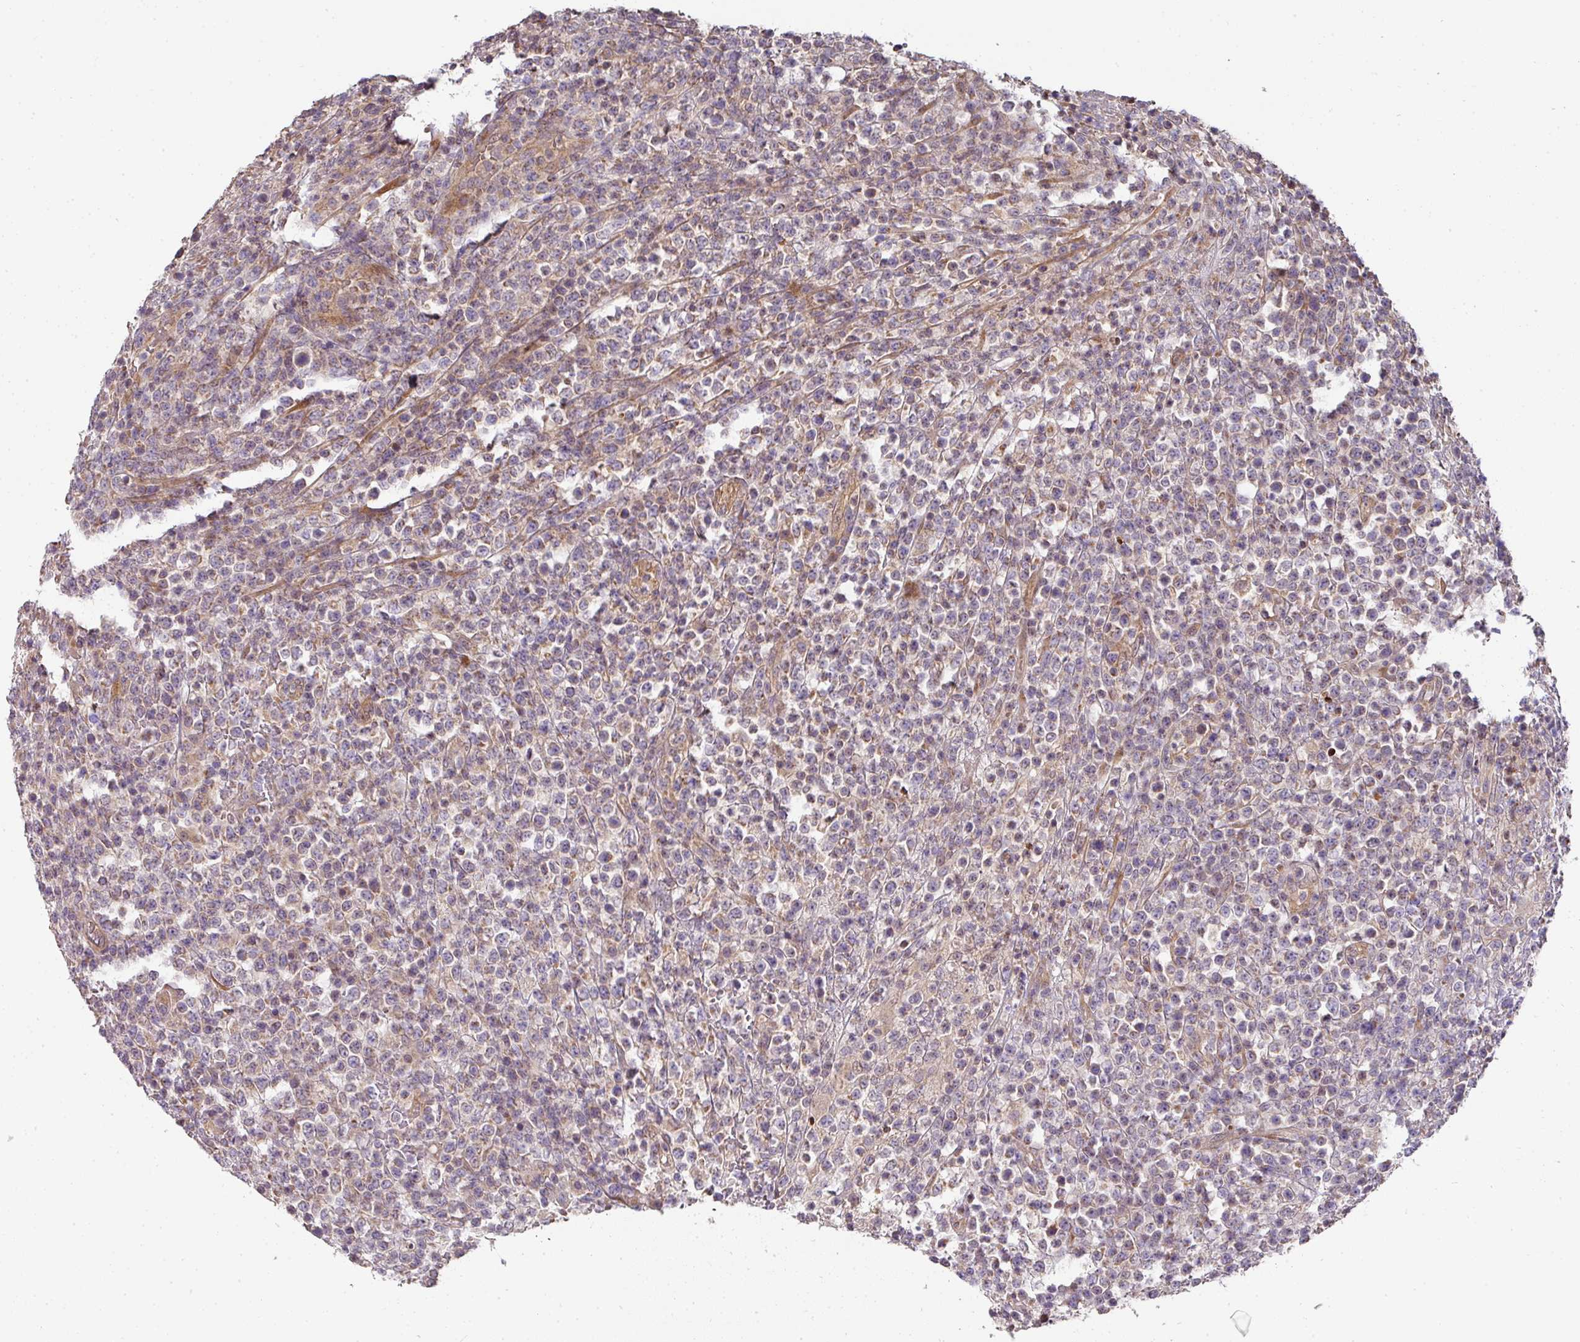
{"staining": {"intensity": "weak", "quantity": "25%-75%", "location": "cytoplasmic/membranous"}, "tissue": "lymphoma", "cell_type": "Tumor cells", "image_type": "cancer", "snomed": [{"axis": "morphology", "description": "Malignant lymphoma, non-Hodgkin's type, High grade"}, {"axis": "topography", "description": "Colon"}], "caption": "IHC (DAB) staining of human malignant lymphoma, non-Hodgkin's type (high-grade) exhibits weak cytoplasmic/membranous protein staining in about 25%-75% of tumor cells.", "gene": "STK35", "patient": {"sex": "female", "age": 53}}